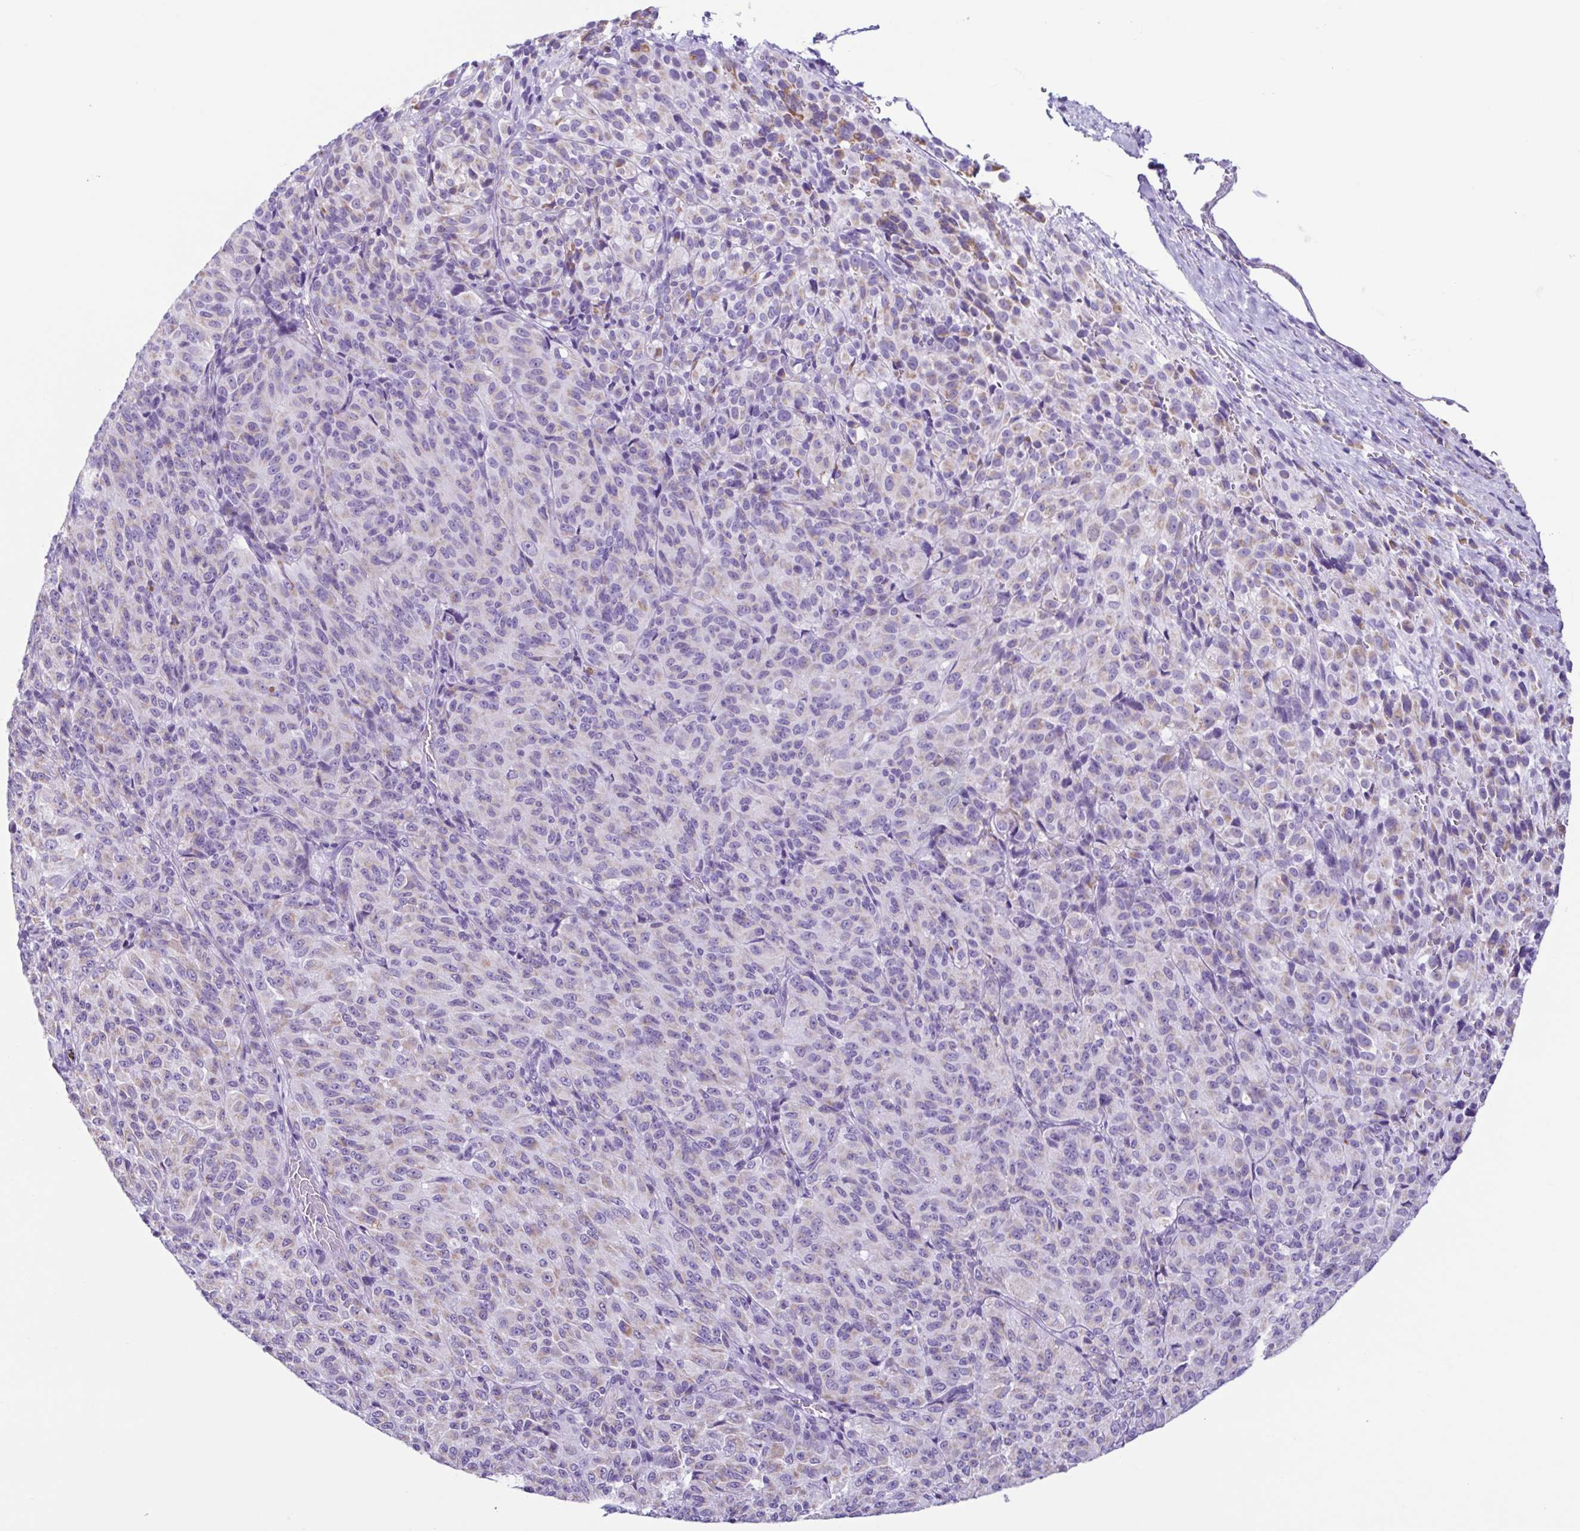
{"staining": {"intensity": "weak", "quantity": ">75%", "location": "cytoplasmic/membranous"}, "tissue": "melanoma", "cell_type": "Tumor cells", "image_type": "cancer", "snomed": [{"axis": "morphology", "description": "Malignant melanoma, Metastatic site"}, {"axis": "topography", "description": "Brain"}], "caption": "Immunohistochemistry (DAB) staining of human malignant melanoma (metastatic site) exhibits weak cytoplasmic/membranous protein expression in about >75% of tumor cells.", "gene": "ACTRT3", "patient": {"sex": "female", "age": 56}}